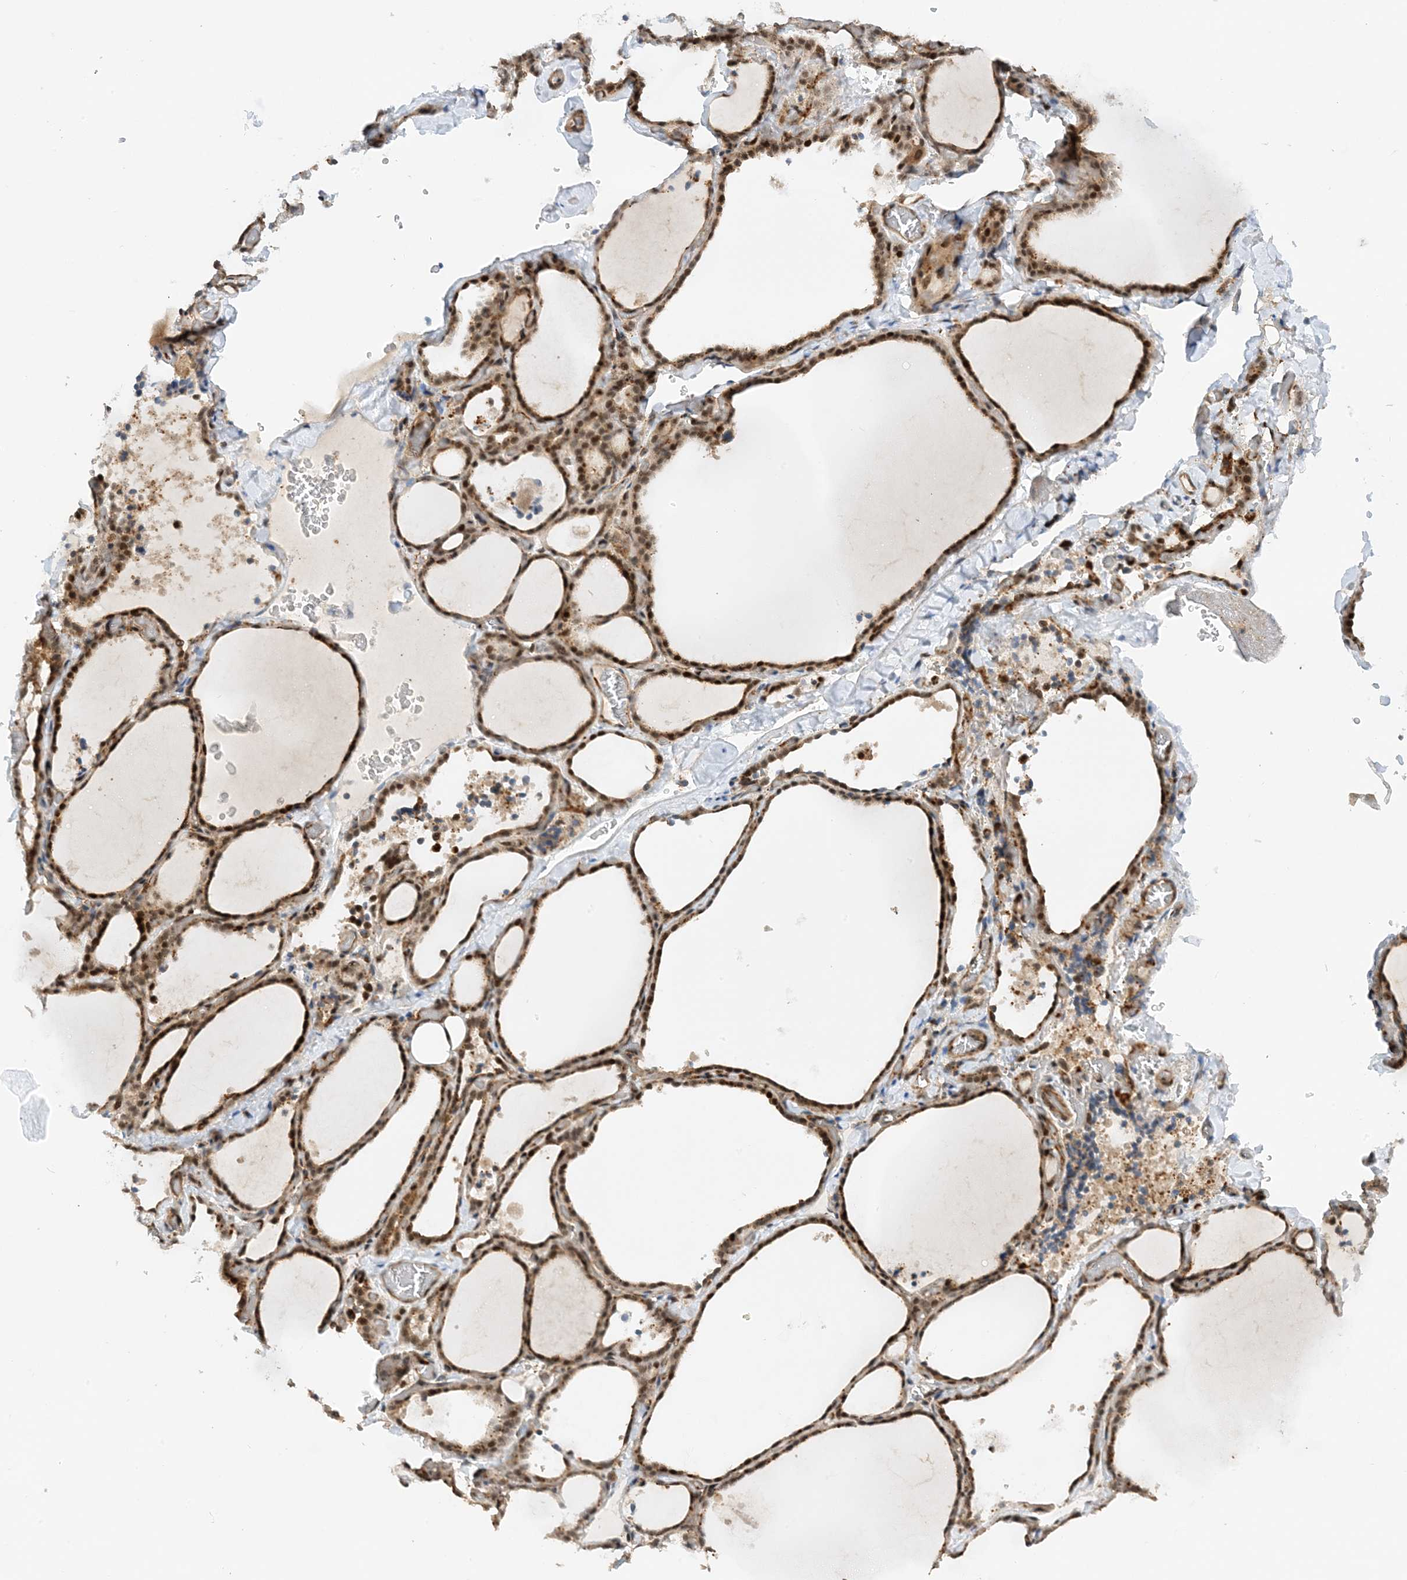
{"staining": {"intensity": "moderate", "quantity": ">75%", "location": "cytoplasmic/membranous,nuclear"}, "tissue": "thyroid gland", "cell_type": "Glandular cells", "image_type": "normal", "snomed": [{"axis": "morphology", "description": "Normal tissue, NOS"}, {"axis": "topography", "description": "Thyroid gland"}], "caption": "Immunohistochemical staining of normal human thyroid gland shows >75% levels of moderate cytoplasmic/membranous,nuclear protein positivity in approximately >75% of glandular cells. The staining is performed using DAB (3,3'-diaminobenzidine) brown chromogen to label protein expression. The nuclei are counter-stained blue using hematoxylin.", "gene": "TATDN3", "patient": {"sex": "female", "age": 22}}